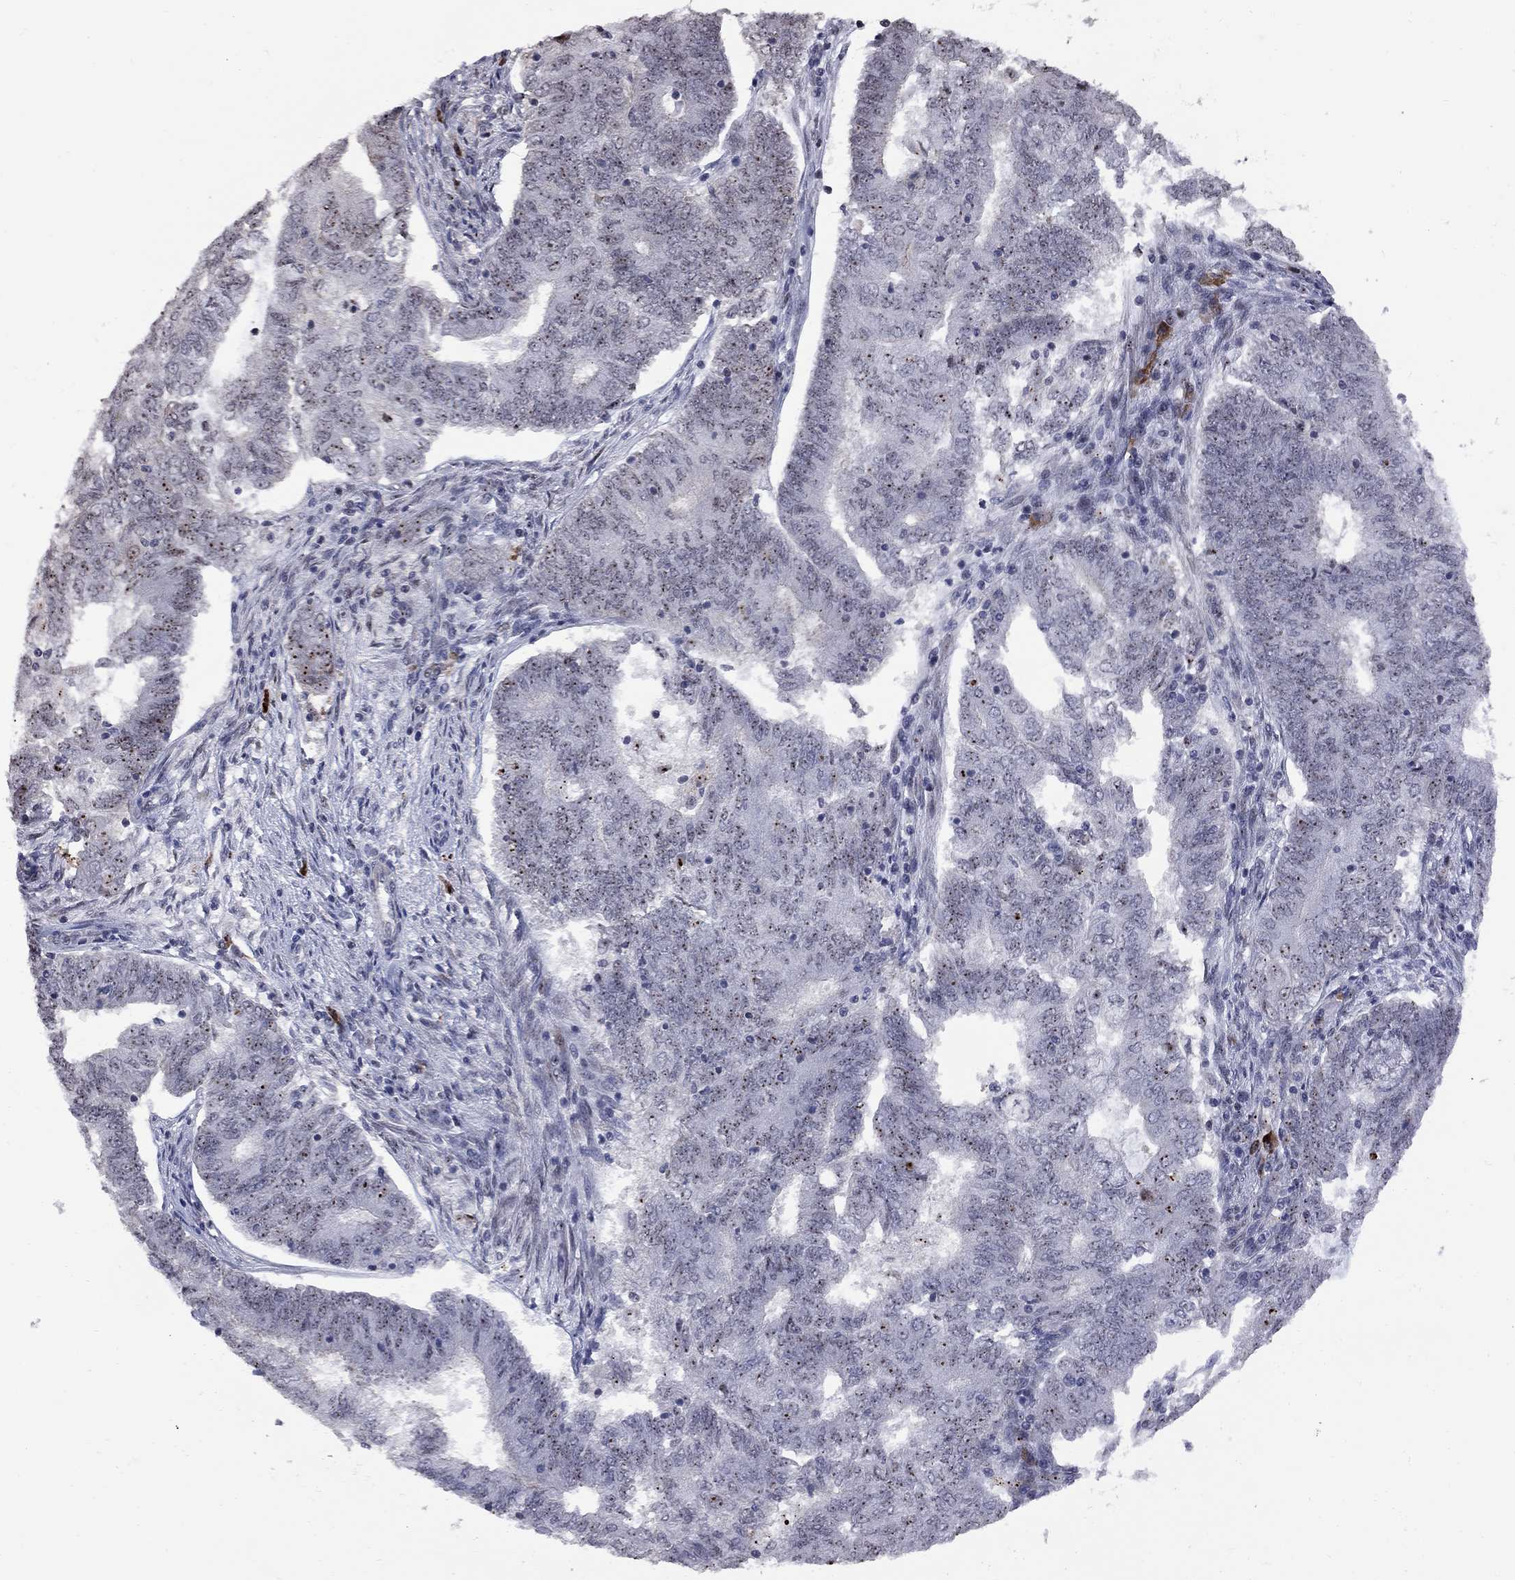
{"staining": {"intensity": "weak", "quantity": "<25%", "location": "nuclear"}, "tissue": "endometrial cancer", "cell_type": "Tumor cells", "image_type": "cancer", "snomed": [{"axis": "morphology", "description": "Adenocarcinoma, NOS"}, {"axis": "topography", "description": "Endometrium"}], "caption": "A histopathology image of human adenocarcinoma (endometrial) is negative for staining in tumor cells.", "gene": "DHX33", "patient": {"sex": "female", "age": 62}}